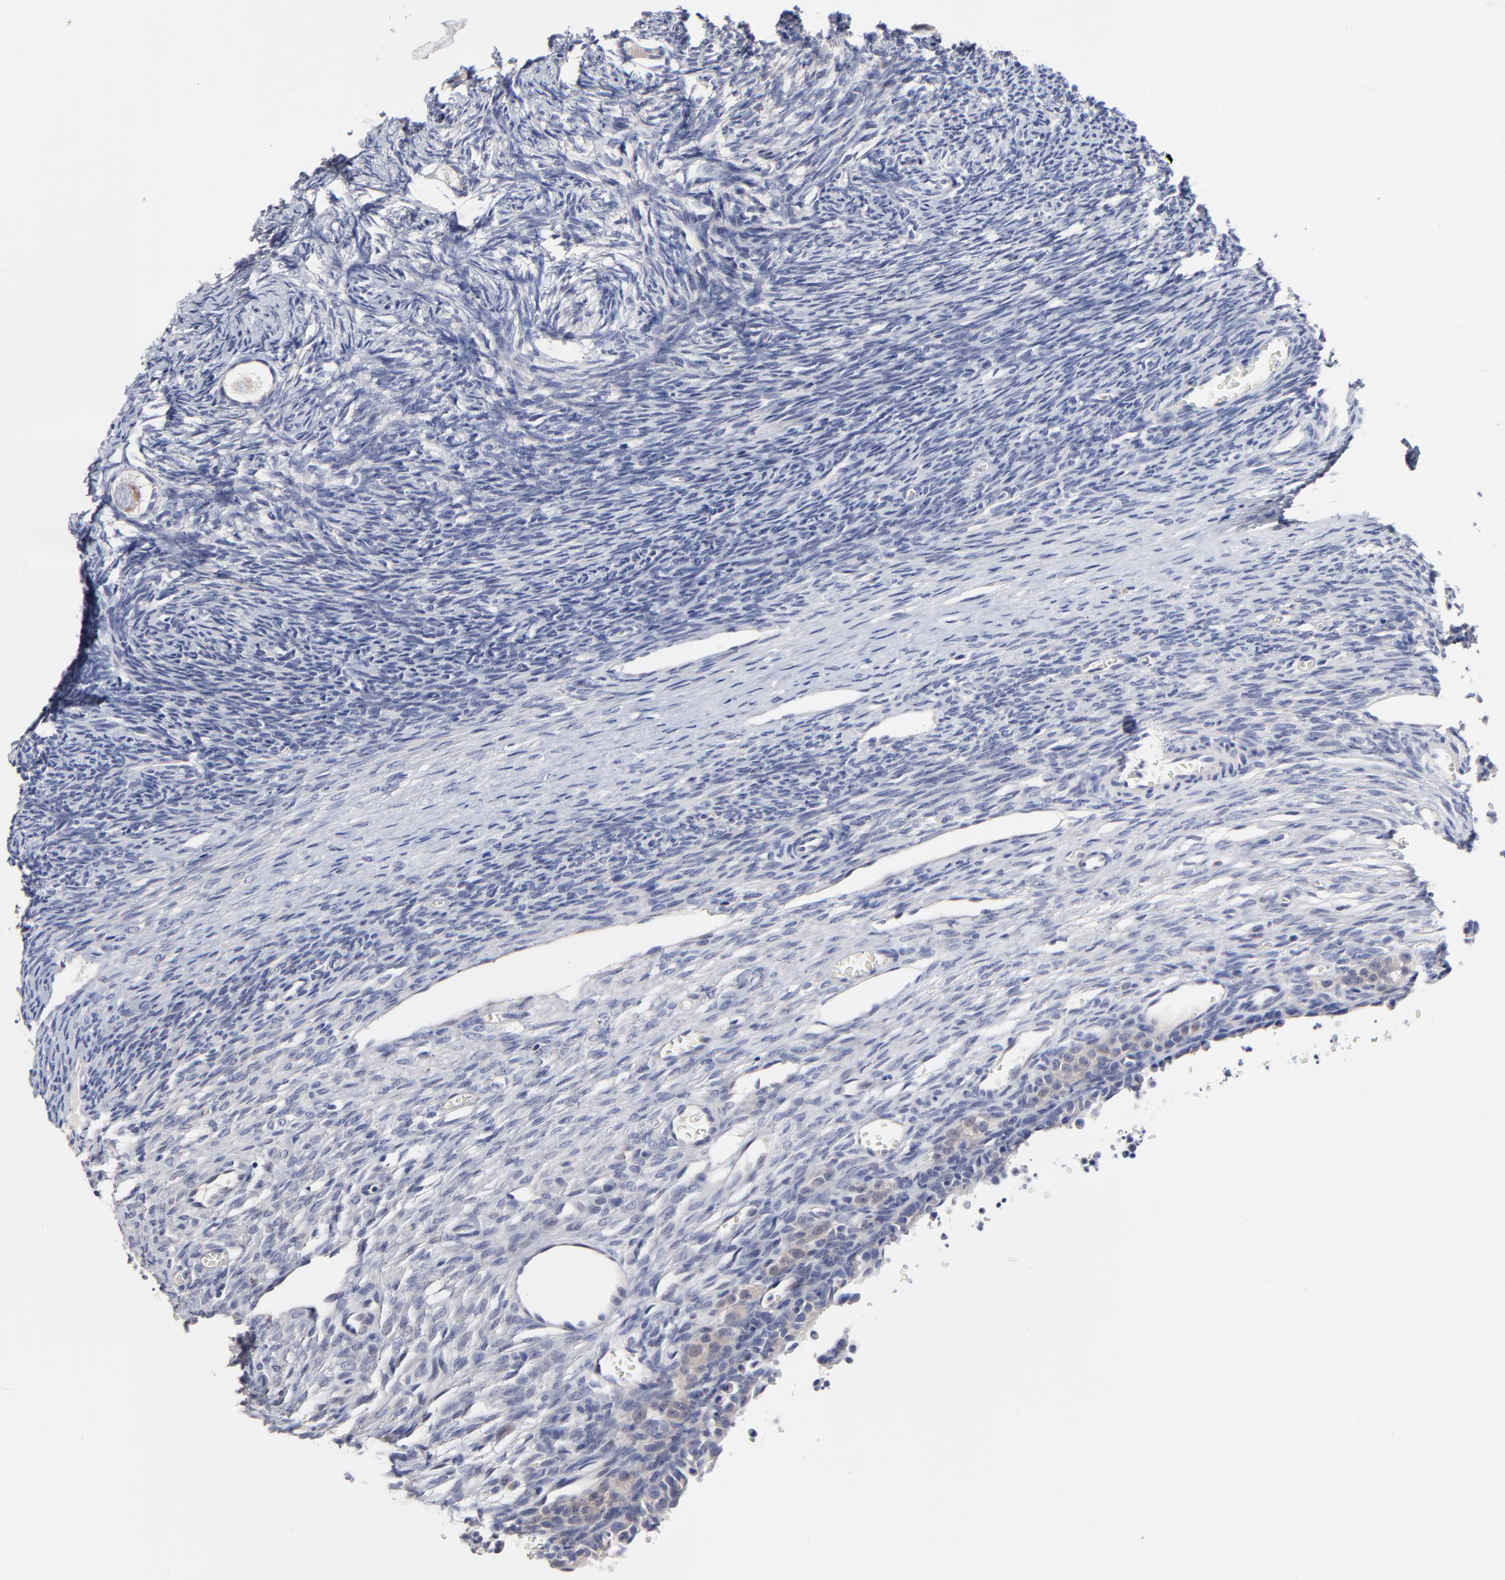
{"staining": {"intensity": "weak", "quantity": ">75%", "location": "cytoplasmic/membranous"}, "tissue": "ovary", "cell_type": "Follicle cells", "image_type": "normal", "snomed": [{"axis": "morphology", "description": "Normal tissue, NOS"}, {"axis": "topography", "description": "Ovary"}], "caption": "A micrograph of ovary stained for a protein displays weak cytoplasmic/membranous brown staining in follicle cells. (brown staining indicates protein expression, while blue staining denotes nuclei).", "gene": "CXADR", "patient": {"sex": "female", "age": 27}}